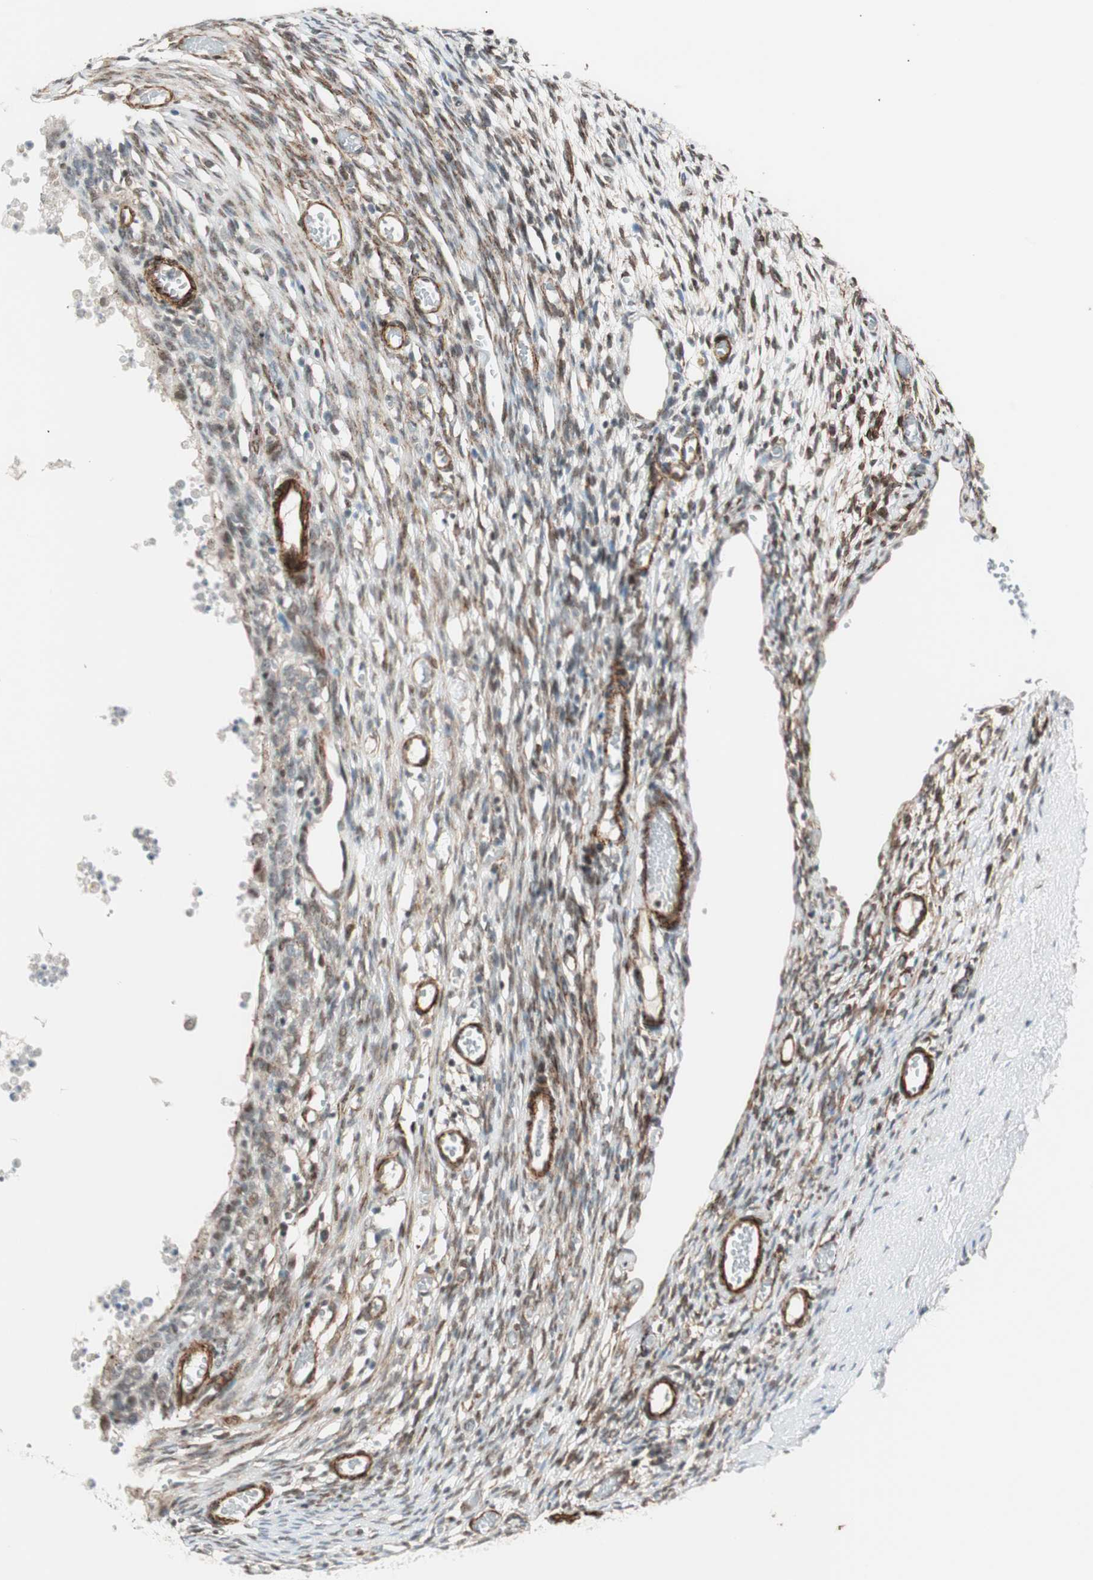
{"staining": {"intensity": "moderate", "quantity": ">75%", "location": "nuclear"}, "tissue": "ovary", "cell_type": "Ovarian stroma cells", "image_type": "normal", "snomed": [{"axis": "morphology", "description": "Normal tissue, NOS"}, {"axis": "topography", "description": "Ovary"}], "caption": "Immunohistochemical staining of benign ovary exhibits >75% levels of moderate nuclear protein positivity in about >75% of ovarian stroma cells.", "gene": "CDK19", "patient": {"sex": "female", "age": 35}}